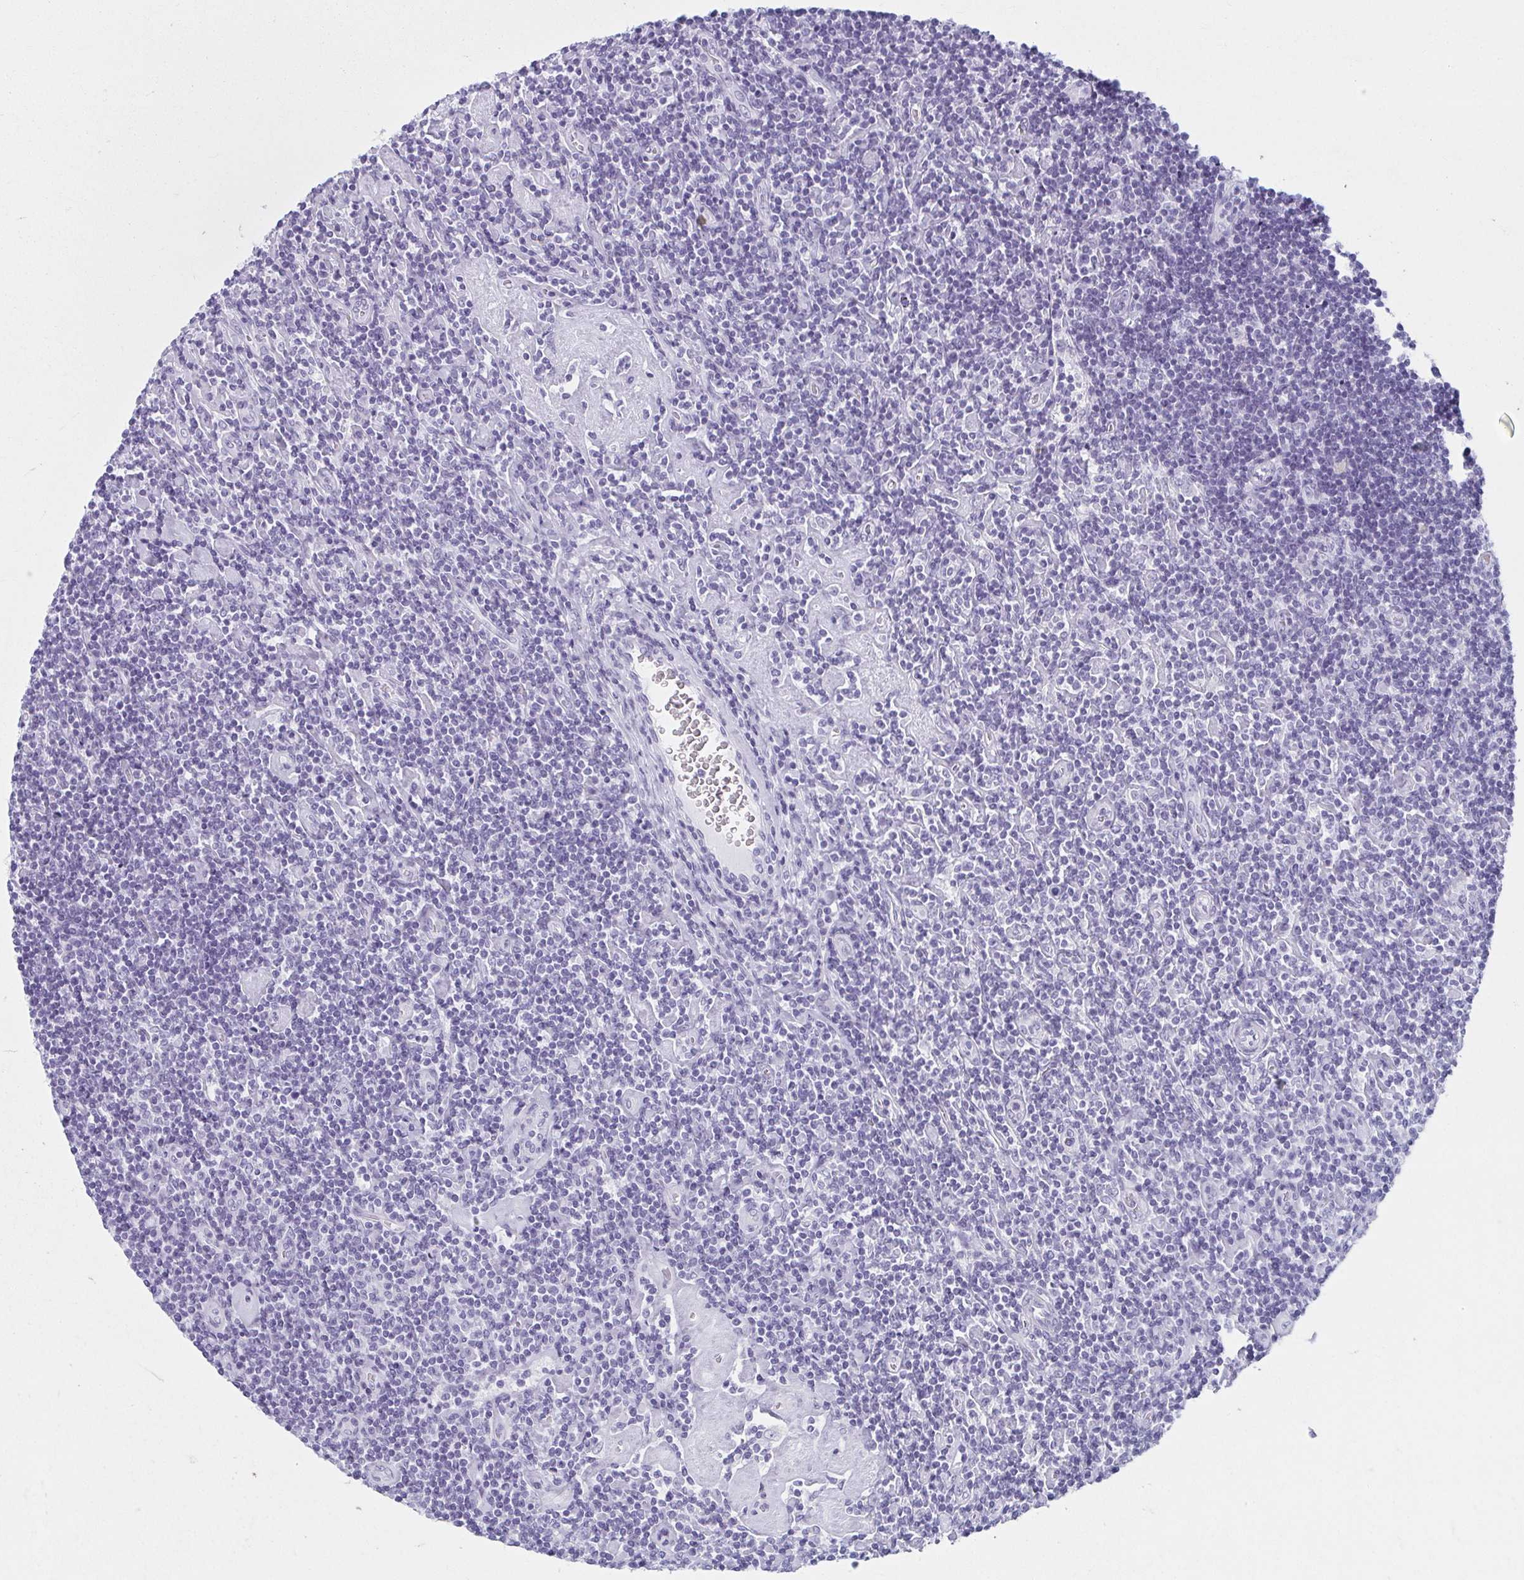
{"staining": {"intensity": "negative", "quantity": "none", "location": "none"}, "tissue": "lymphoma", "cell_type": "Tumor cells", "image_type": "cancer", "snomed": [{"axis": "morphology", "description": "Hodgkin's disease, NOS"}, {"axis": "topography", "description": "Lymph node"}], "caption": "IHC of Hodgkin's disease reveals no positivity in tumor cells.", "gene": "MOBP", "patient": {"sex": "male", "age": 40}}